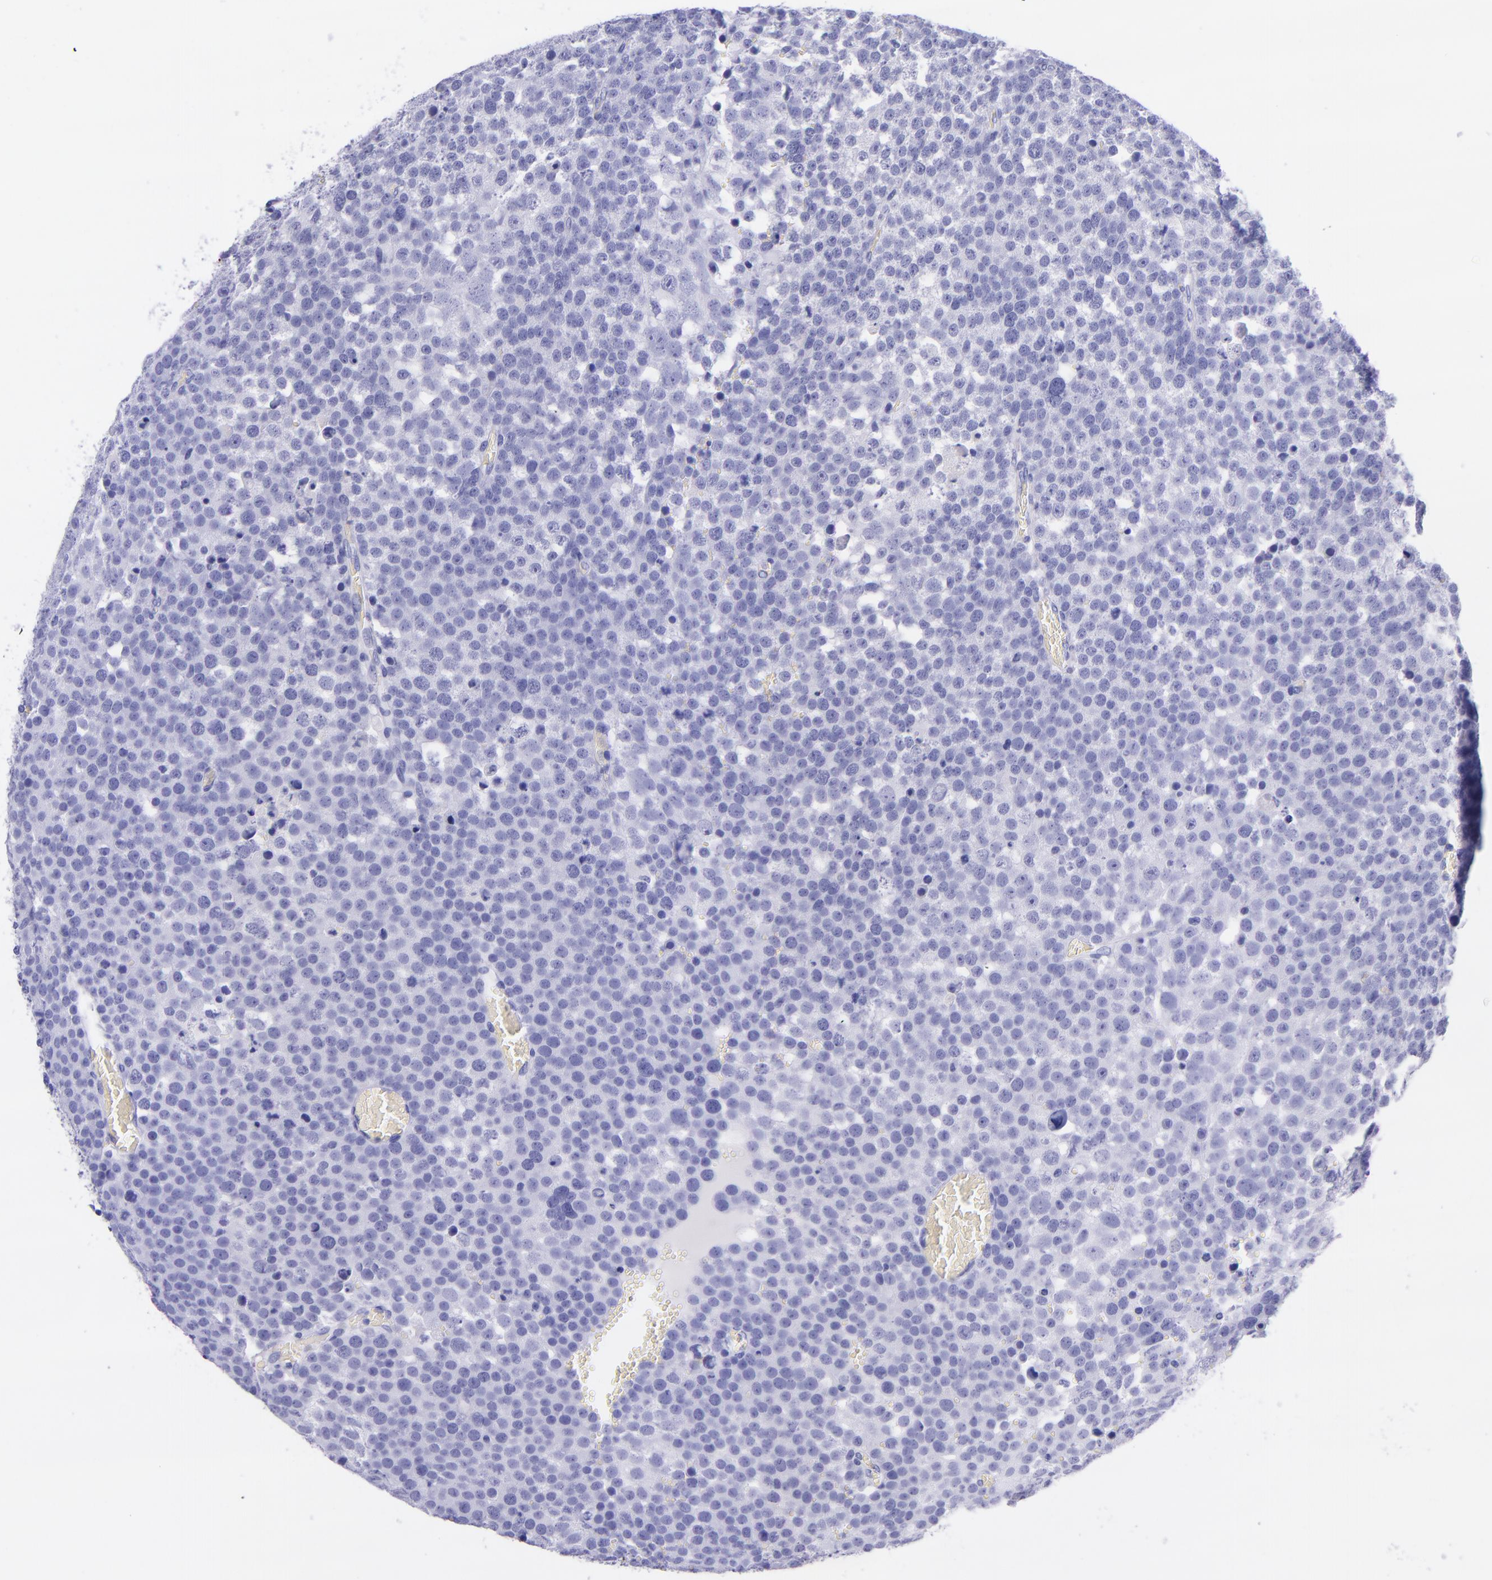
{"staining": {"intensity": "negative", "quantity": "none", "location": "none"}, "tissue": "testis cancer", "cell_type": "Tumor cells", "image_type": "cancer", "snomed": [{"axis": "morphology", "description": "Seminoma, NOS"}, {"axis": "topography", "description": "Testis"}], "caption": "Immunohistochemical staining of seminoma (testis) displays no significant expression in tumor cells.", "gene": "MBP", "patient": {"sex": "male", "age": 71}}